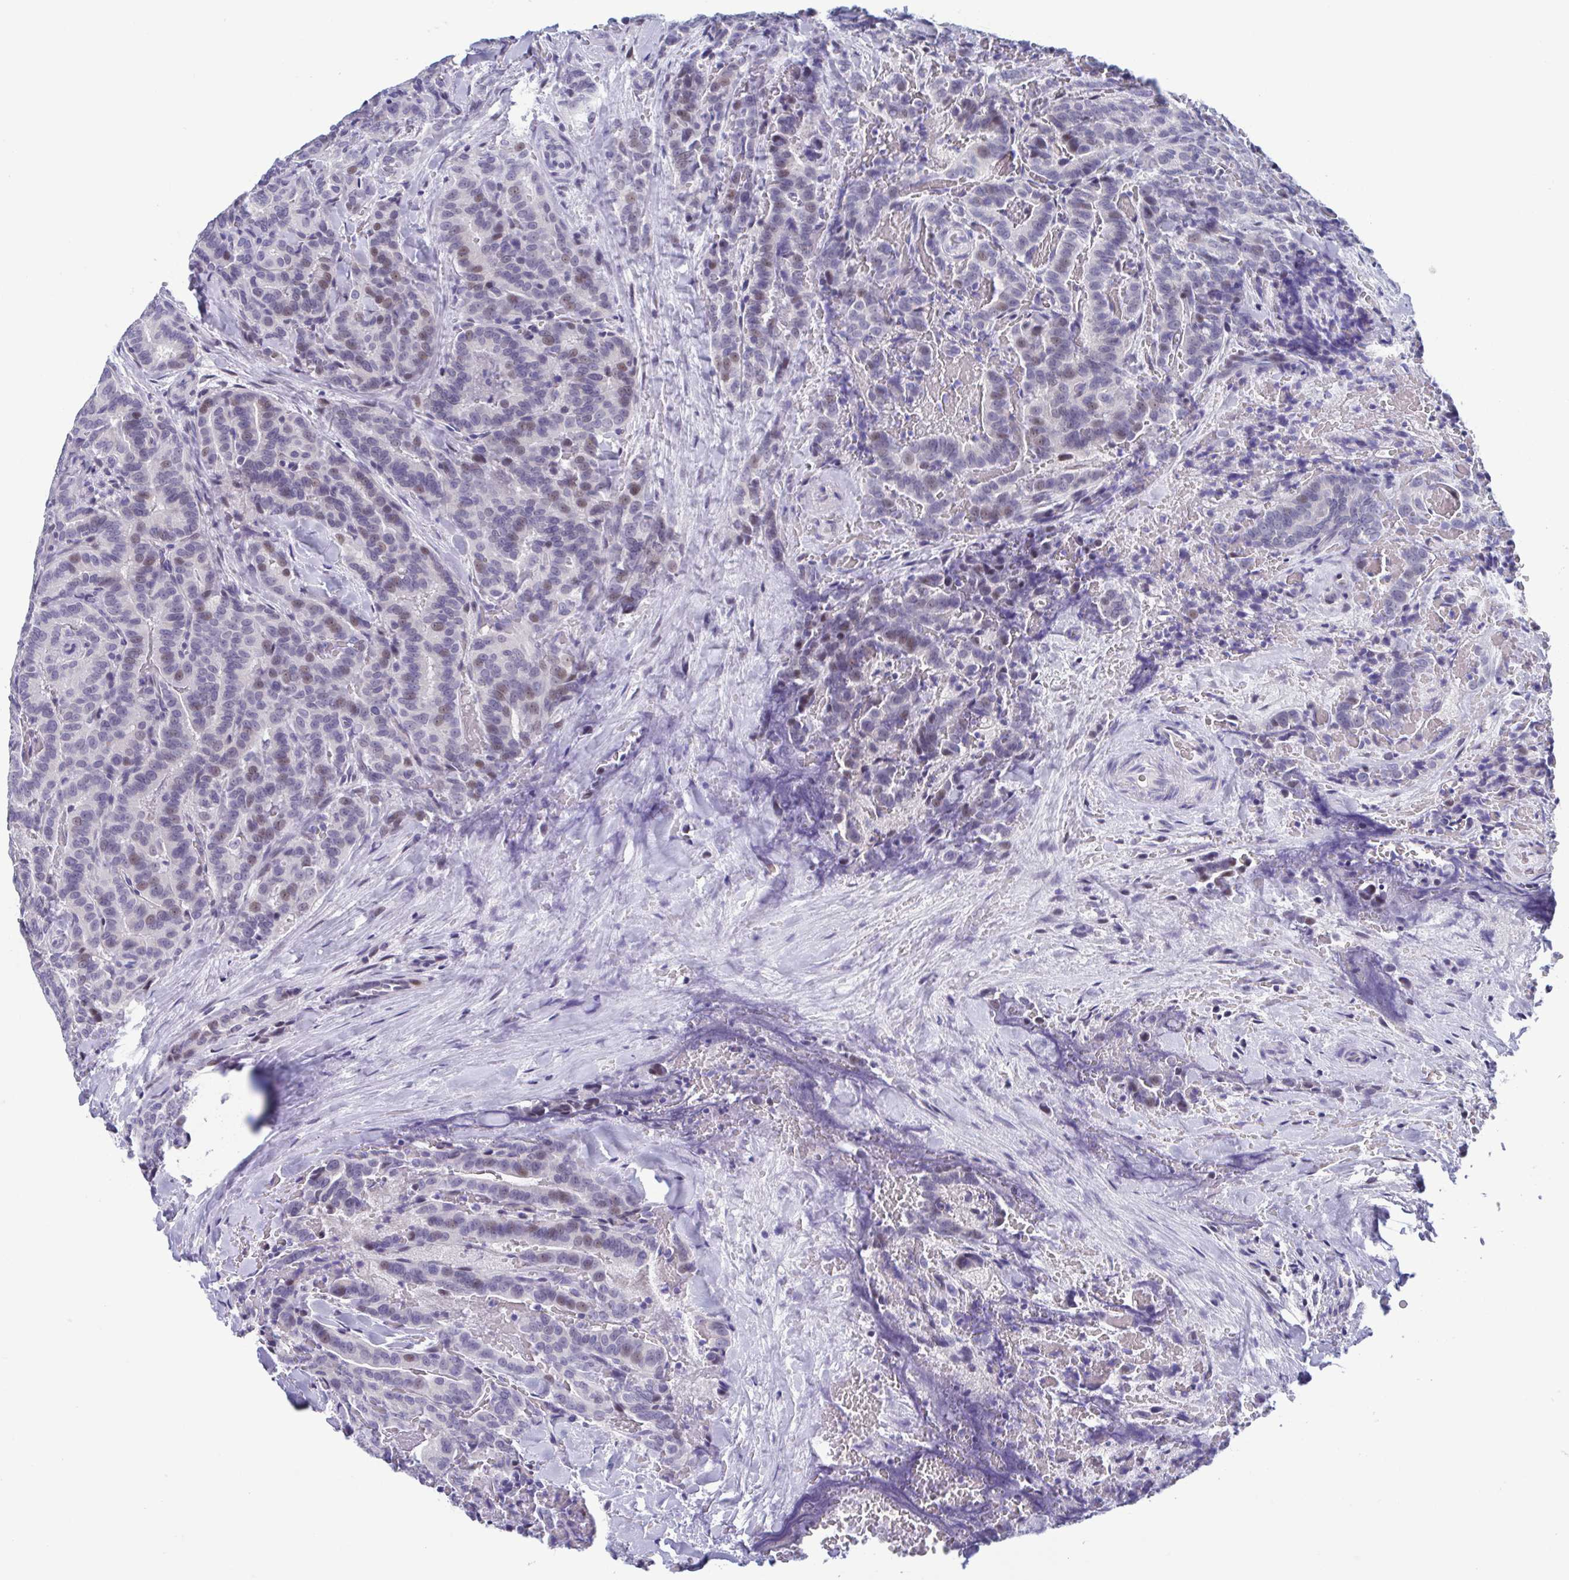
{"staining": {"intensity": "weak", "quantity": "25%-75%", "location": "nuclear"}, "tissue": "thyroid cancer", "cell_type": "Tumor cells", "image_type": "cancer", "snomed": [{"axis": "morphology", "description": "Papillary adenocarcinoma, NOS"}, {"axis": "topography", "description": "Thyroid gland"}], "caption": "Human papillary adenocarcinoma (thyroid) stained for a protein (brown) shows weak nuclear positive staining in approximately 25%-75% of tumor cells.", "gene": "PERM1", "patient": {"sex": "male", "age": 61}}